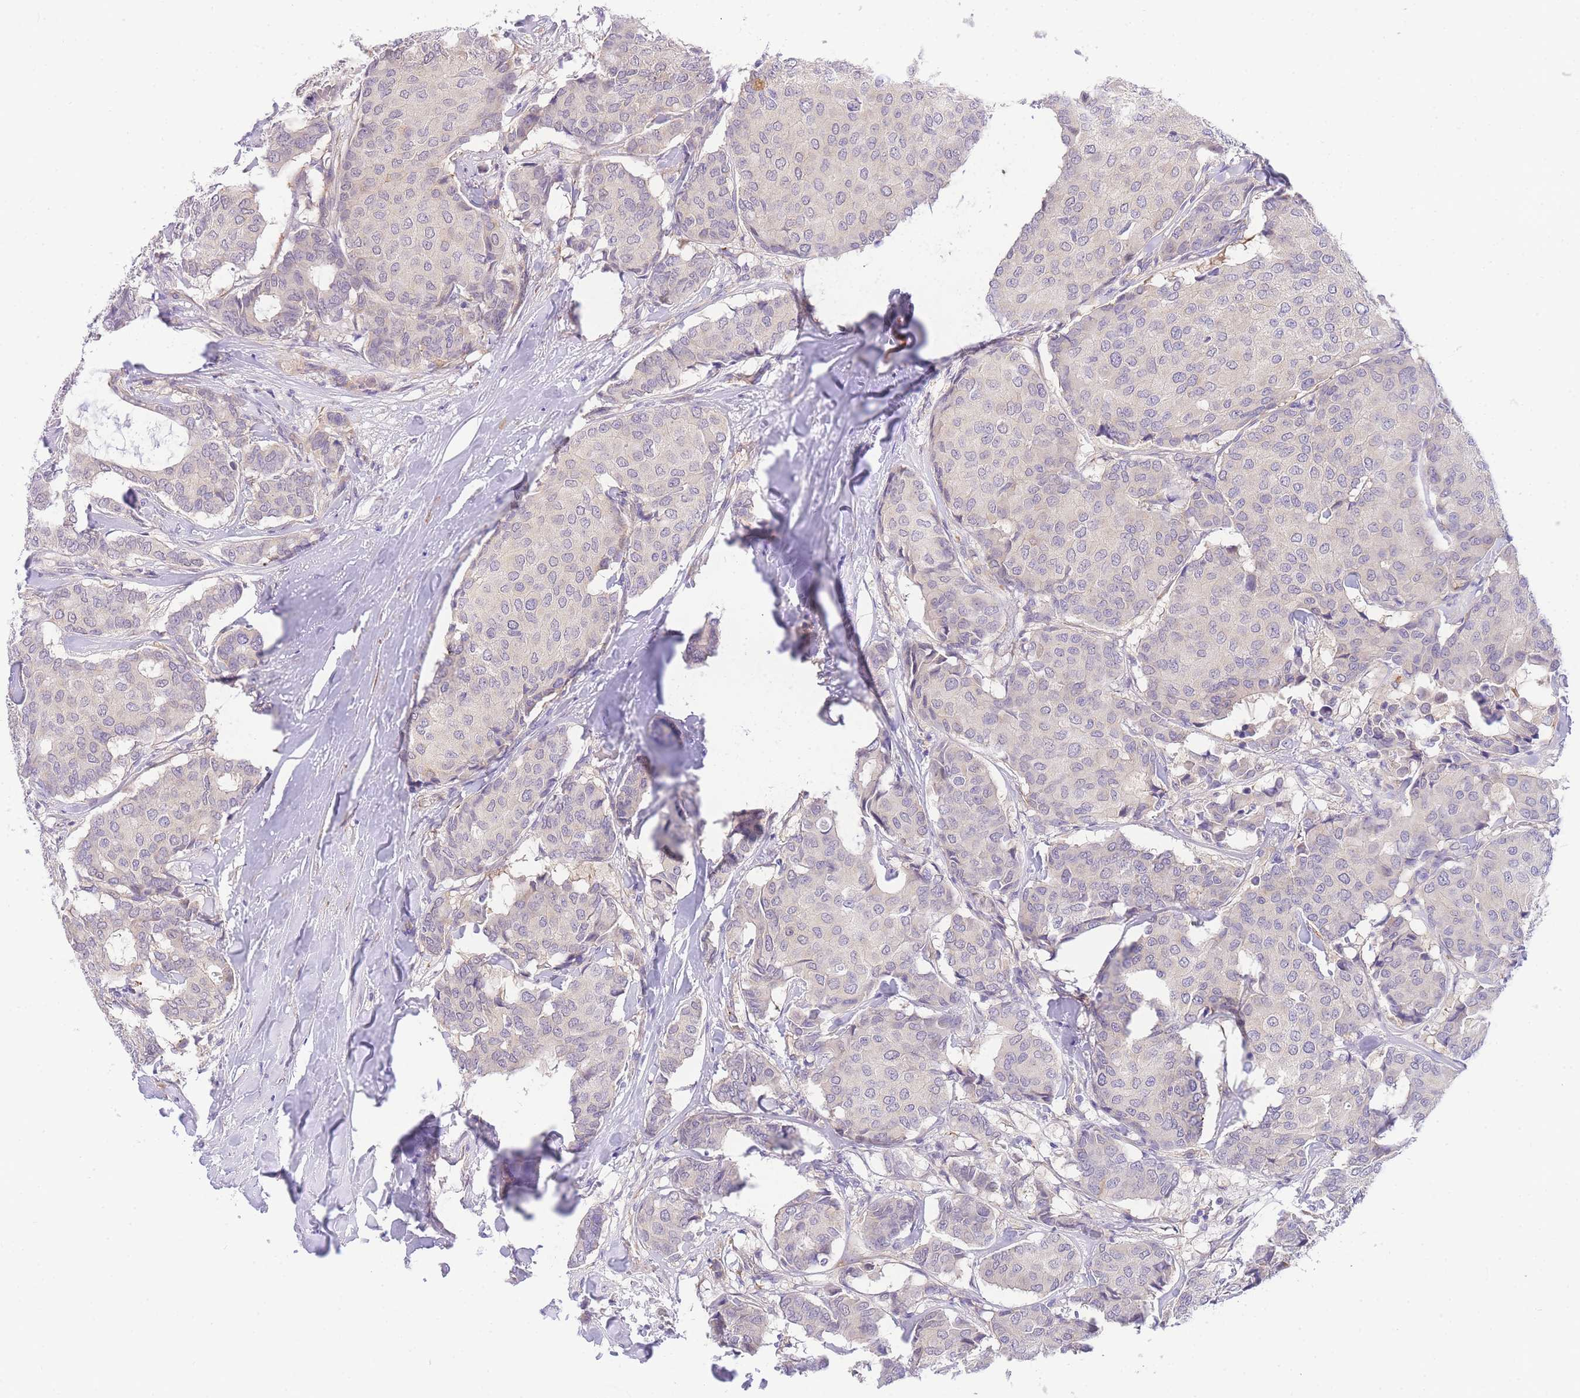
{"staining": {"intensity": "negative", "quantity": "none", "location": "none"}, "tissue": "breast cancer", "cell_type": "Tumor cells", "image_type": "cancer", "snomed": [{"axis": "morphology", "description": "Duct carcinoma"}, {"axis": "topography", "description": "Breast"}], "caption": "High power microscopy histopathology image of an immunohistochemistry image of breast cancer (invasive ductal carcinoma), revealing no significant positivity in tumor cells.", "gene": "S100PBP", "patient": {"sex": "female", "age": 75}}